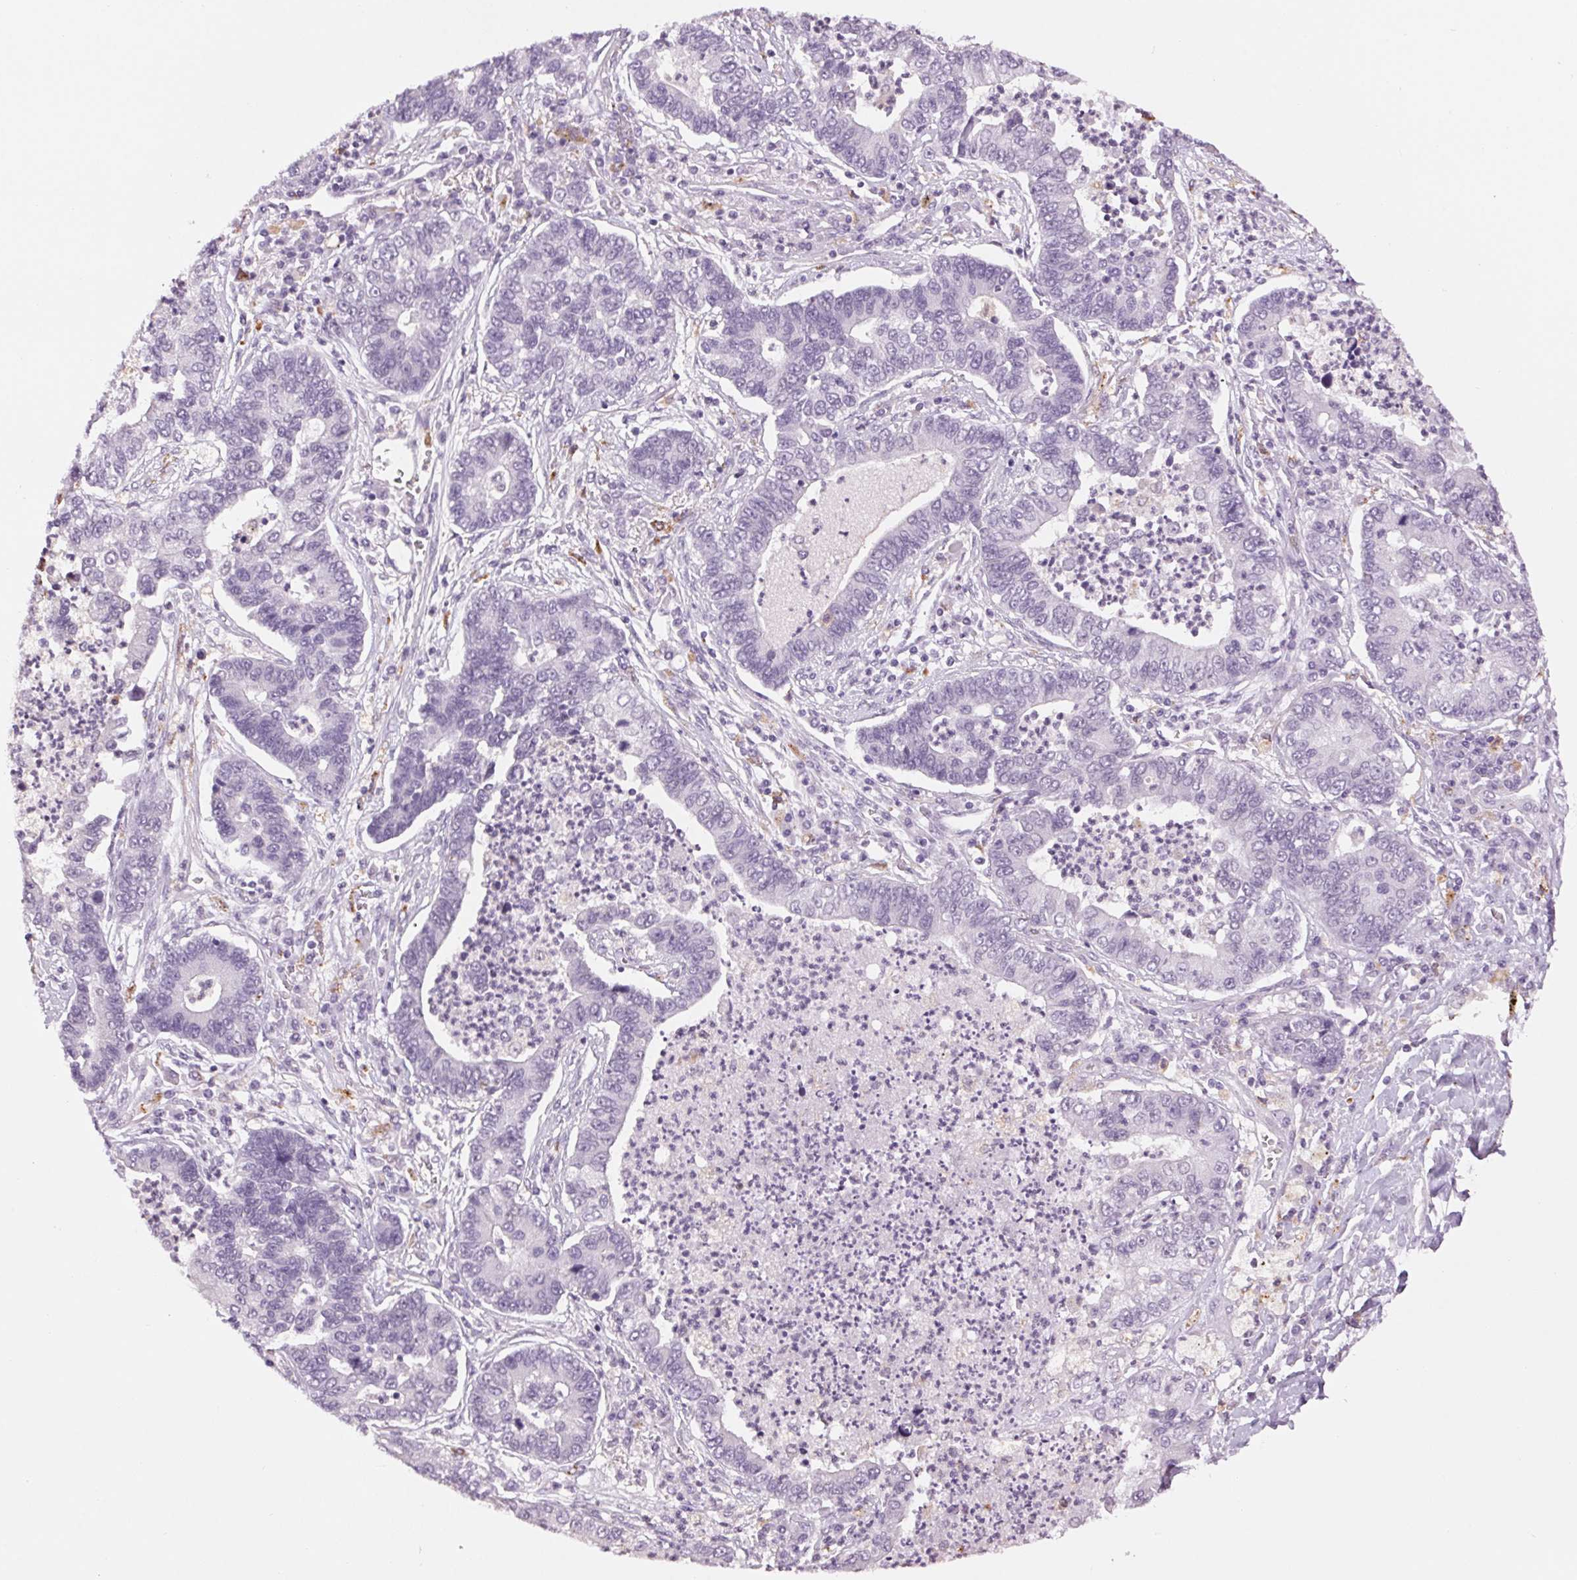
{"staining": {"intensity": "negative", "quantity": "none", "location": "none"}, "tissue": "lung cancer", "cell_type": "Tumor cells", "image_type": "cancer", "snomed": [{"axis": "morphology", "description": "Adenocarcinoma, NOS"}, {"axis": "topography", "description": "Lung"}], "caption": "Protein analysis of lung adenocarcinoma shows no significant staining in tumor cells.", "gene": "MPO", "patient": {"sex": "female", "age": 57}}